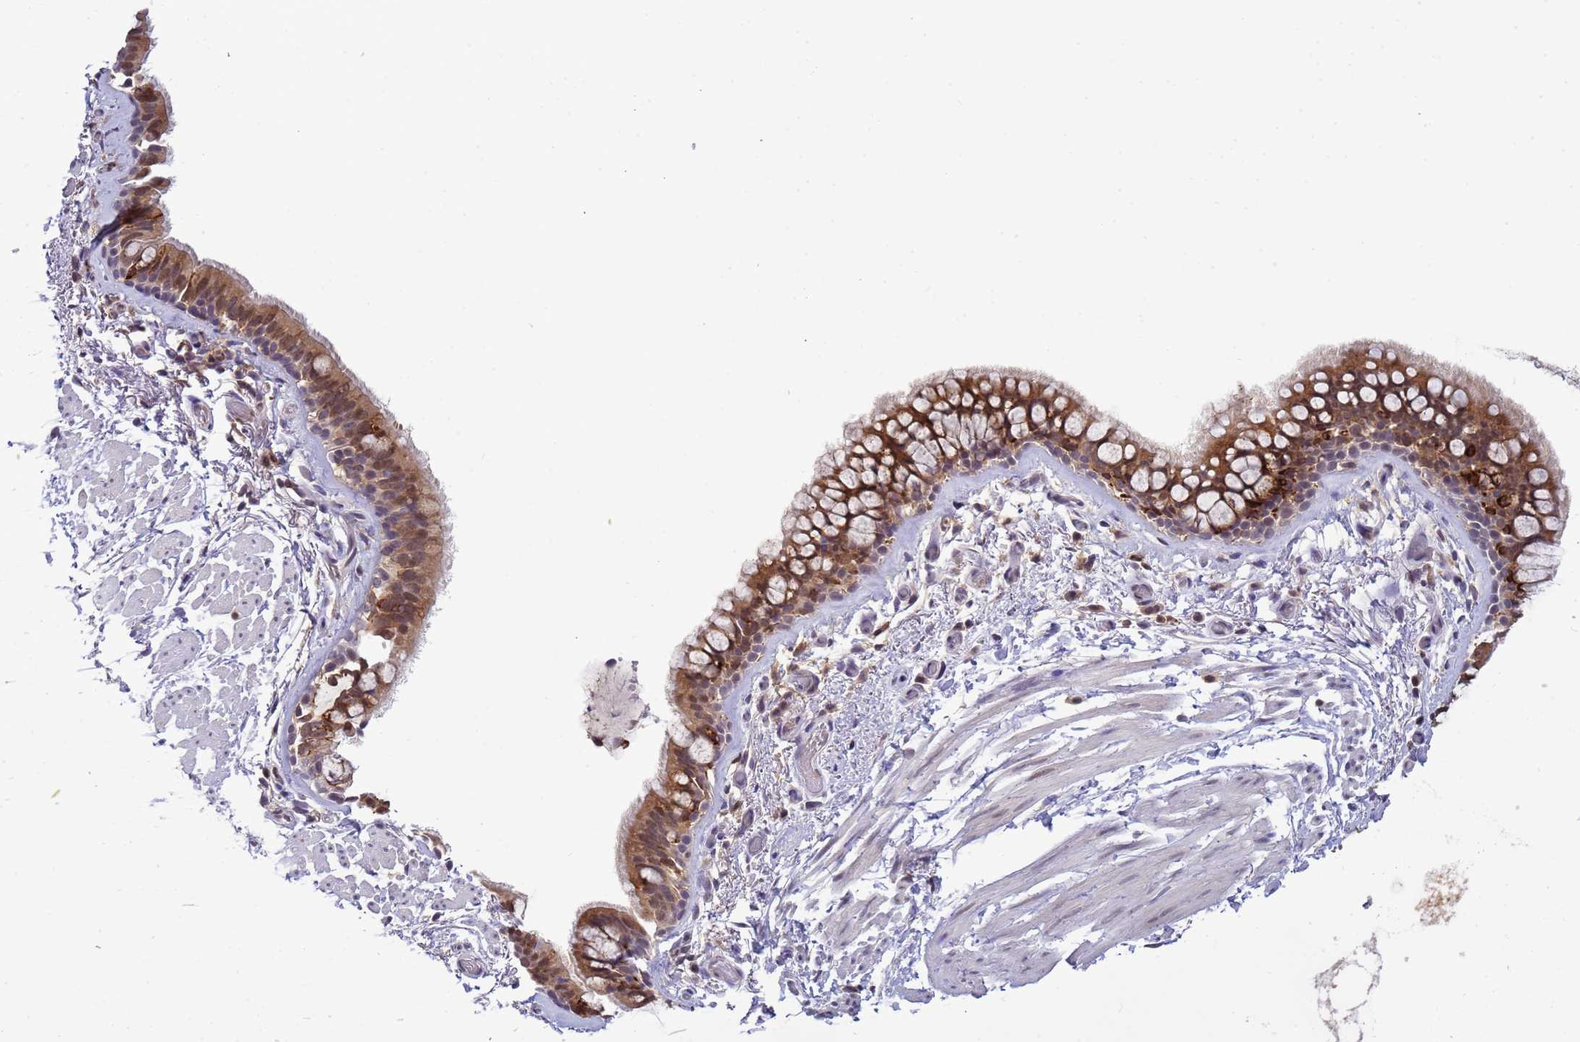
{"staining": {"intensity": "moderate", "quantity": ">75%", "location": "cytoplasmic/membranous"}, "tissue": "bronchus", "cell_type": "Respiratory epithelial cells", "image_type": "normal", "snomed": [{"axis": "morphology", "description": "Normal tissue, NOS"}, {"axis": "topography", "description": "Bronchus"}], "caption": "Bronchus stained for a protein reveals moderate cytoplasmic/membranous positivity in respiratory epithelial cells.", "gene": "CD53", "patient": {"sex": "male", "age": 65}}